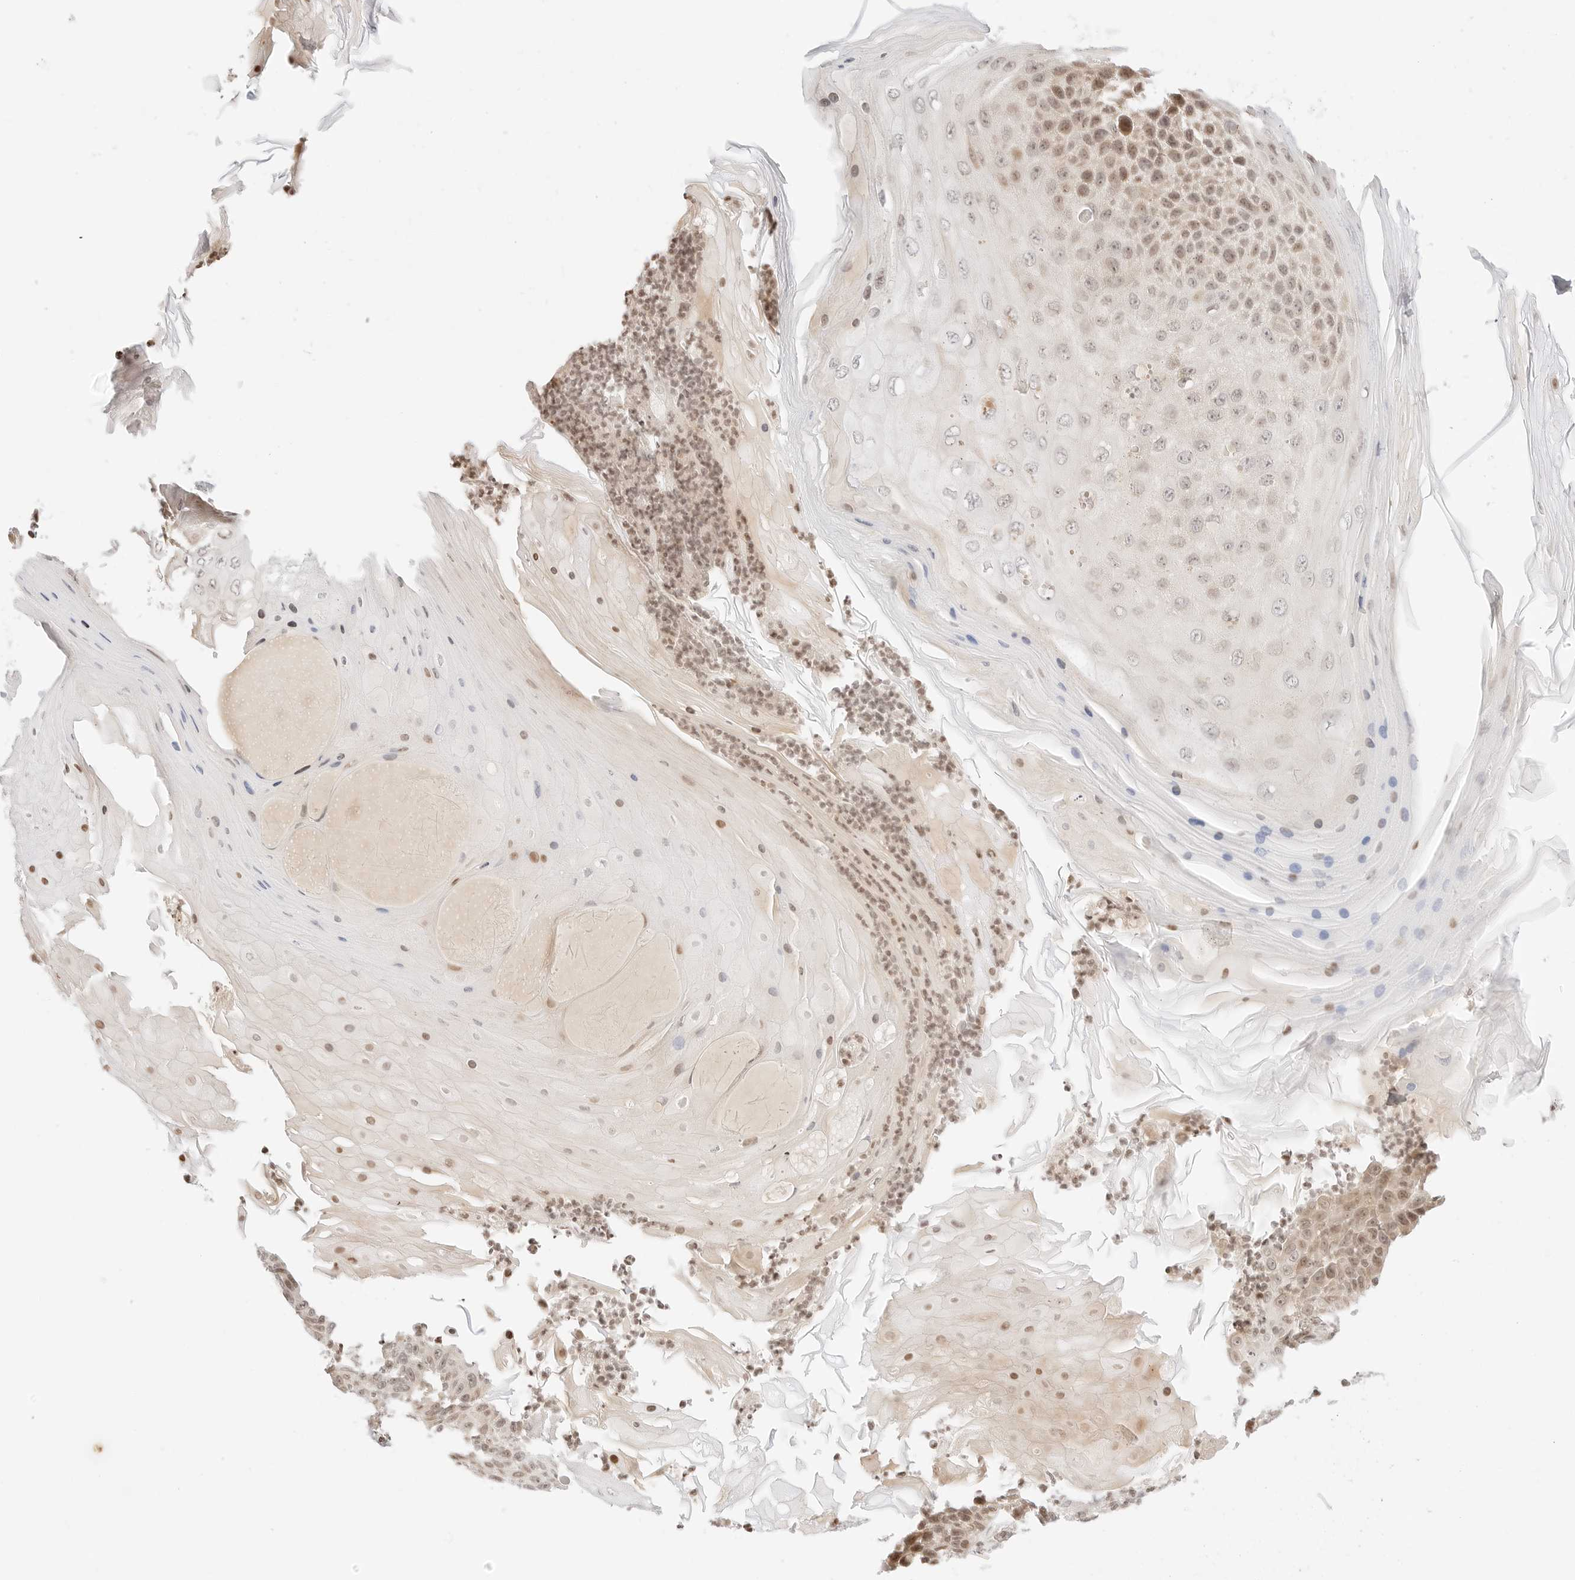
{"staining": {"intensity": "weak", "quantity": ">75%", "location": "cytoplasmic/membranous,nuclear"}, "tissue": "skin cancer", "cell_type": "Tumor cells", "image_type": "cancer", "snomed": [{"axis": "morphology", "description": "Squamous cell carcinoma, NOS"}, {"axis": "topography", "description": "Skin"}], "caption": "This is an image of immunohistochemistry staining of skin cancer, which shows weak expression in the cytoplasmic/membranous and nuclear of tumor cells.", "gene": "RPS6KL1", "patient": {"sex": "female", "age": 88}}